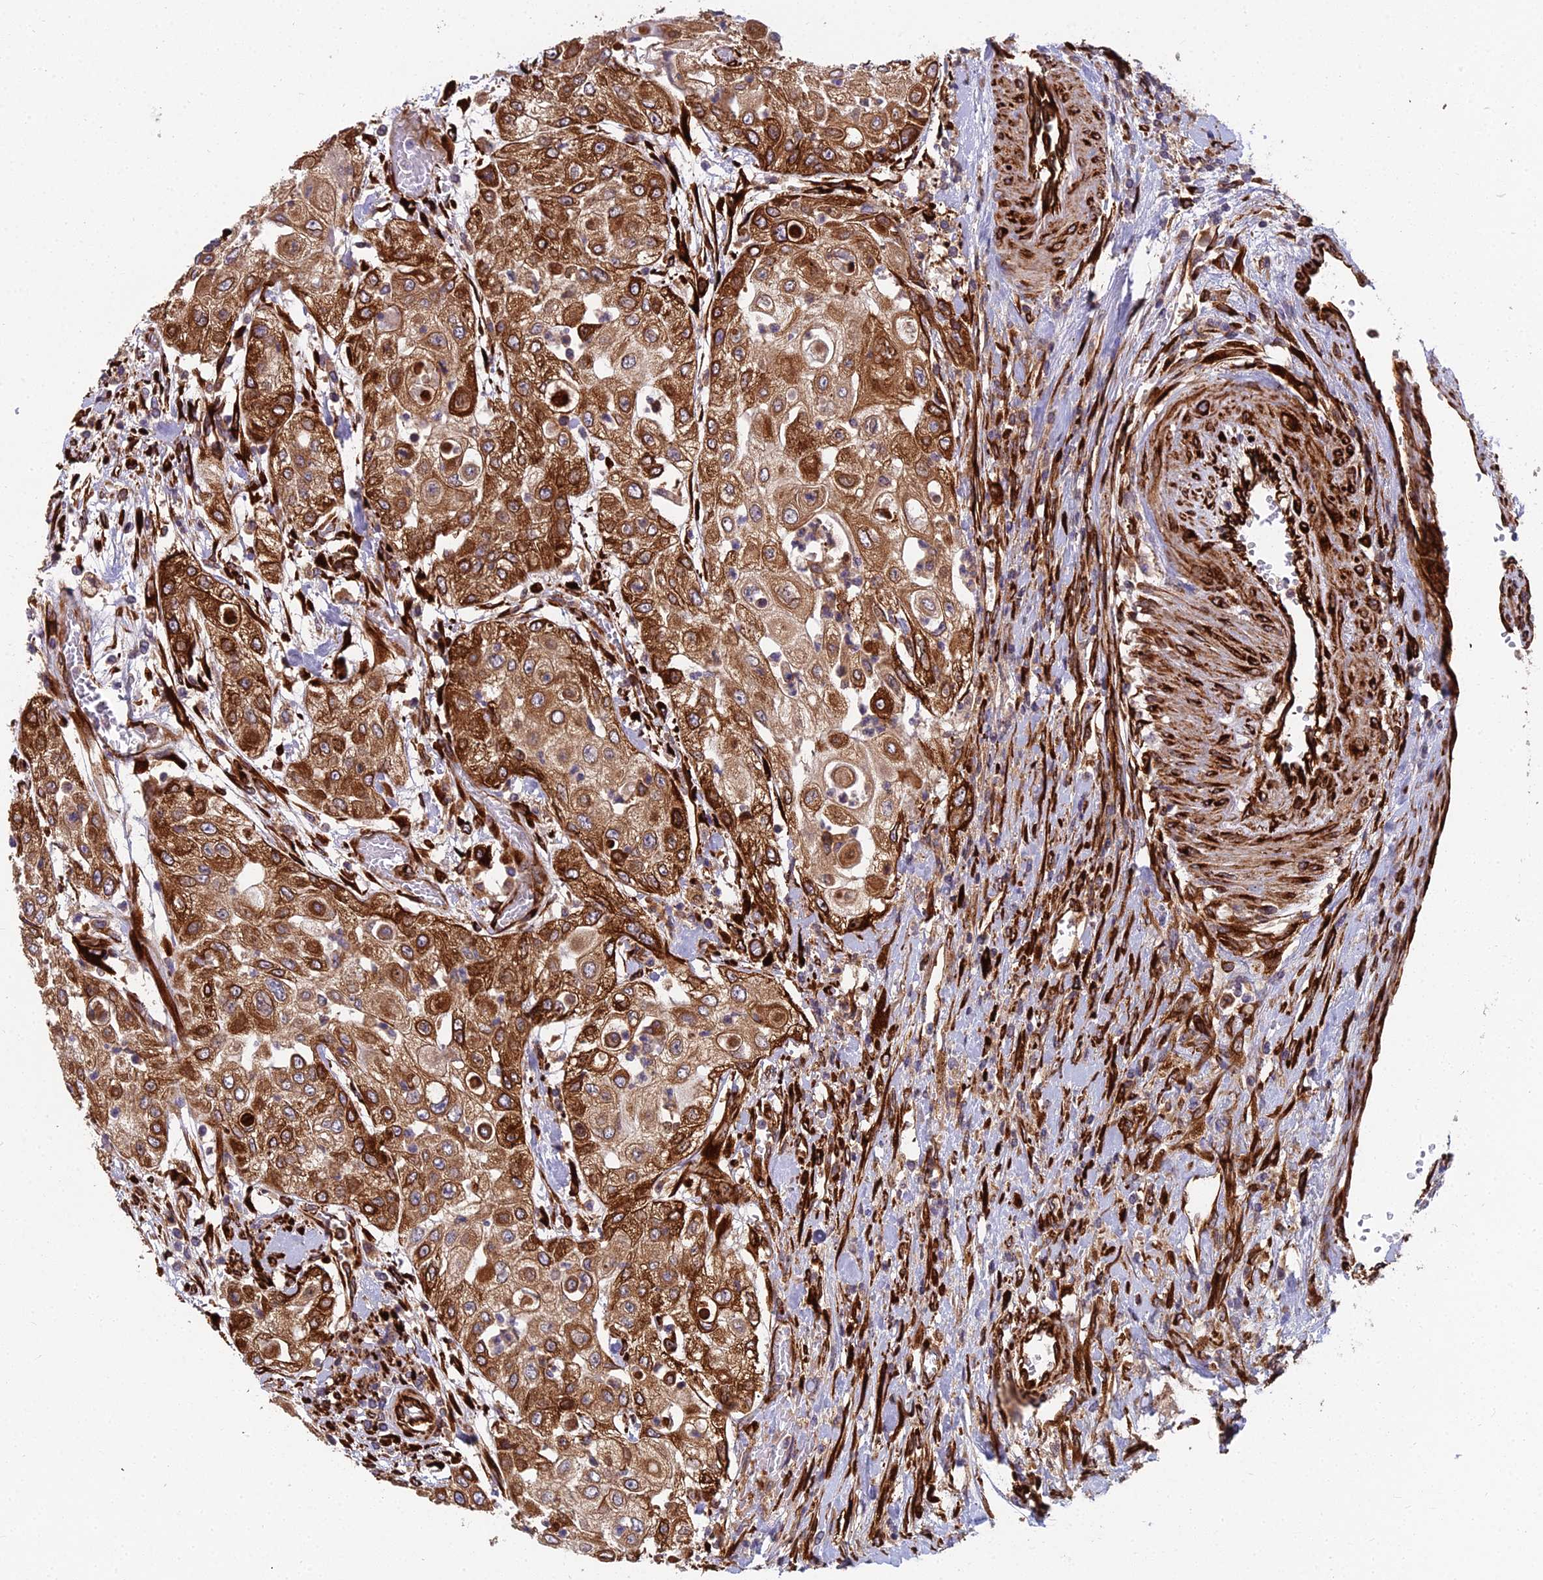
{"staining": {"intensity": "strong", "quantity": ">75%", "location": "cytoplasmic/membranous"}, "tissue": "urothelial cancer", "cell_type": "Tumor cells", "image_type": "cancer", "snomed": [{"axis": "morphology", "description": "Urothelial carcinoma, High grade"}, {"axis": "topography", "description": "Urinary bladder"}], "caption": "Strong cytoplasmic/membranous expression is appreciated in approximately >75% of tumor cells in urothelial cancer.", "gene": "NDUFAF7", "patient": {"sex": "female", "age": 79}}